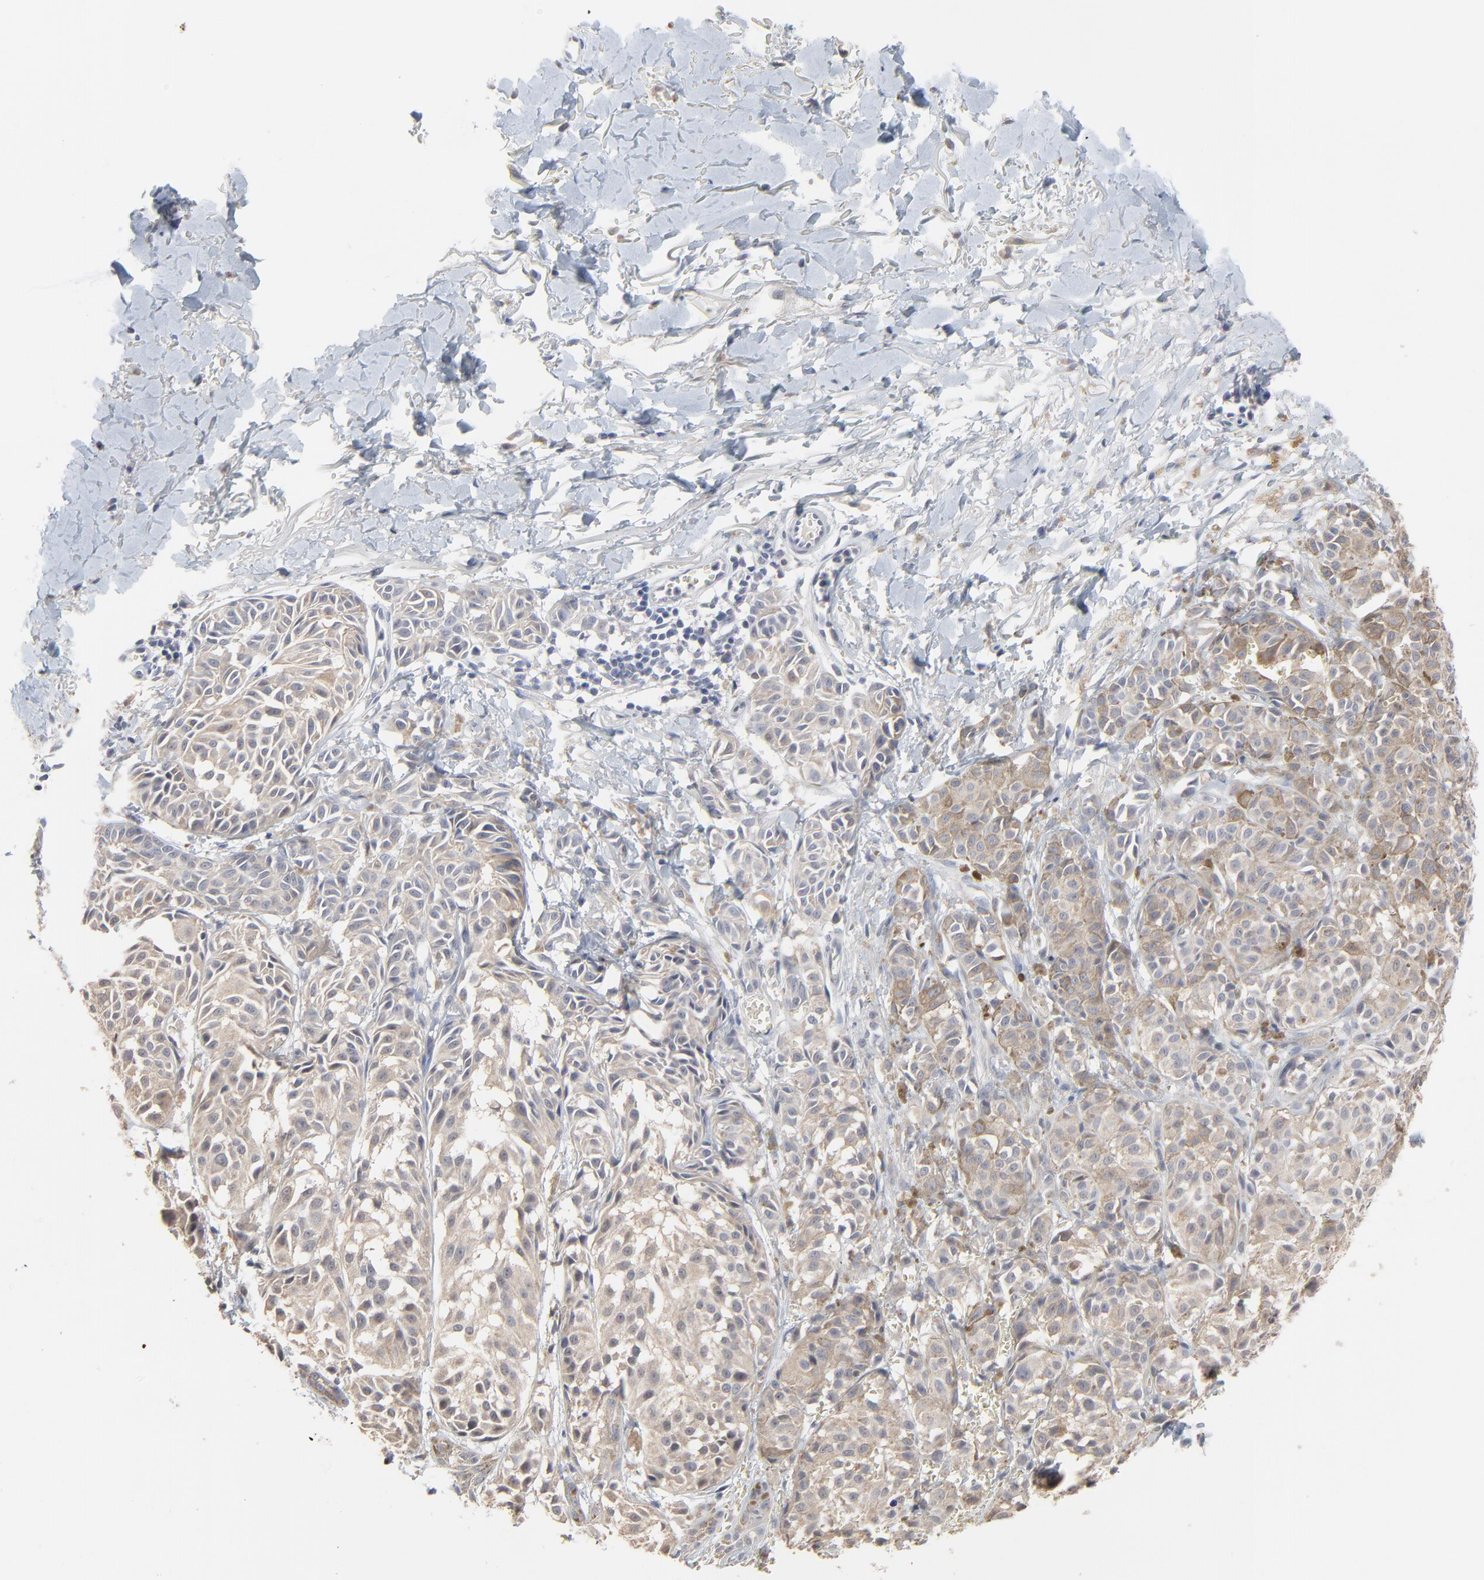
{"staining": {"intensity": "moderate", "quantity": ">75%", "location": "cytoplasmic/membranous"}, "tissue": "melanoma", "cell_type": "Tumor cells", "image_type": "cancer", "snomed": [{"axis": "morphology", "description": "Malignant melanoma, NOS"}, {"axis": "topography", "description": "Skin"}], "caption": "A micrograph of melanoma stained for a protein demonstrates moderate cytoplasmic/membranous brown staining in tumor cells. The staining was performed using DAB to visualize the protein expression in brown, while the nuclei were stained in blue with hematoxylin (Magnification: 20x).", "gene": "FANCB", "patient": {"sex": "male", "age": 76}}